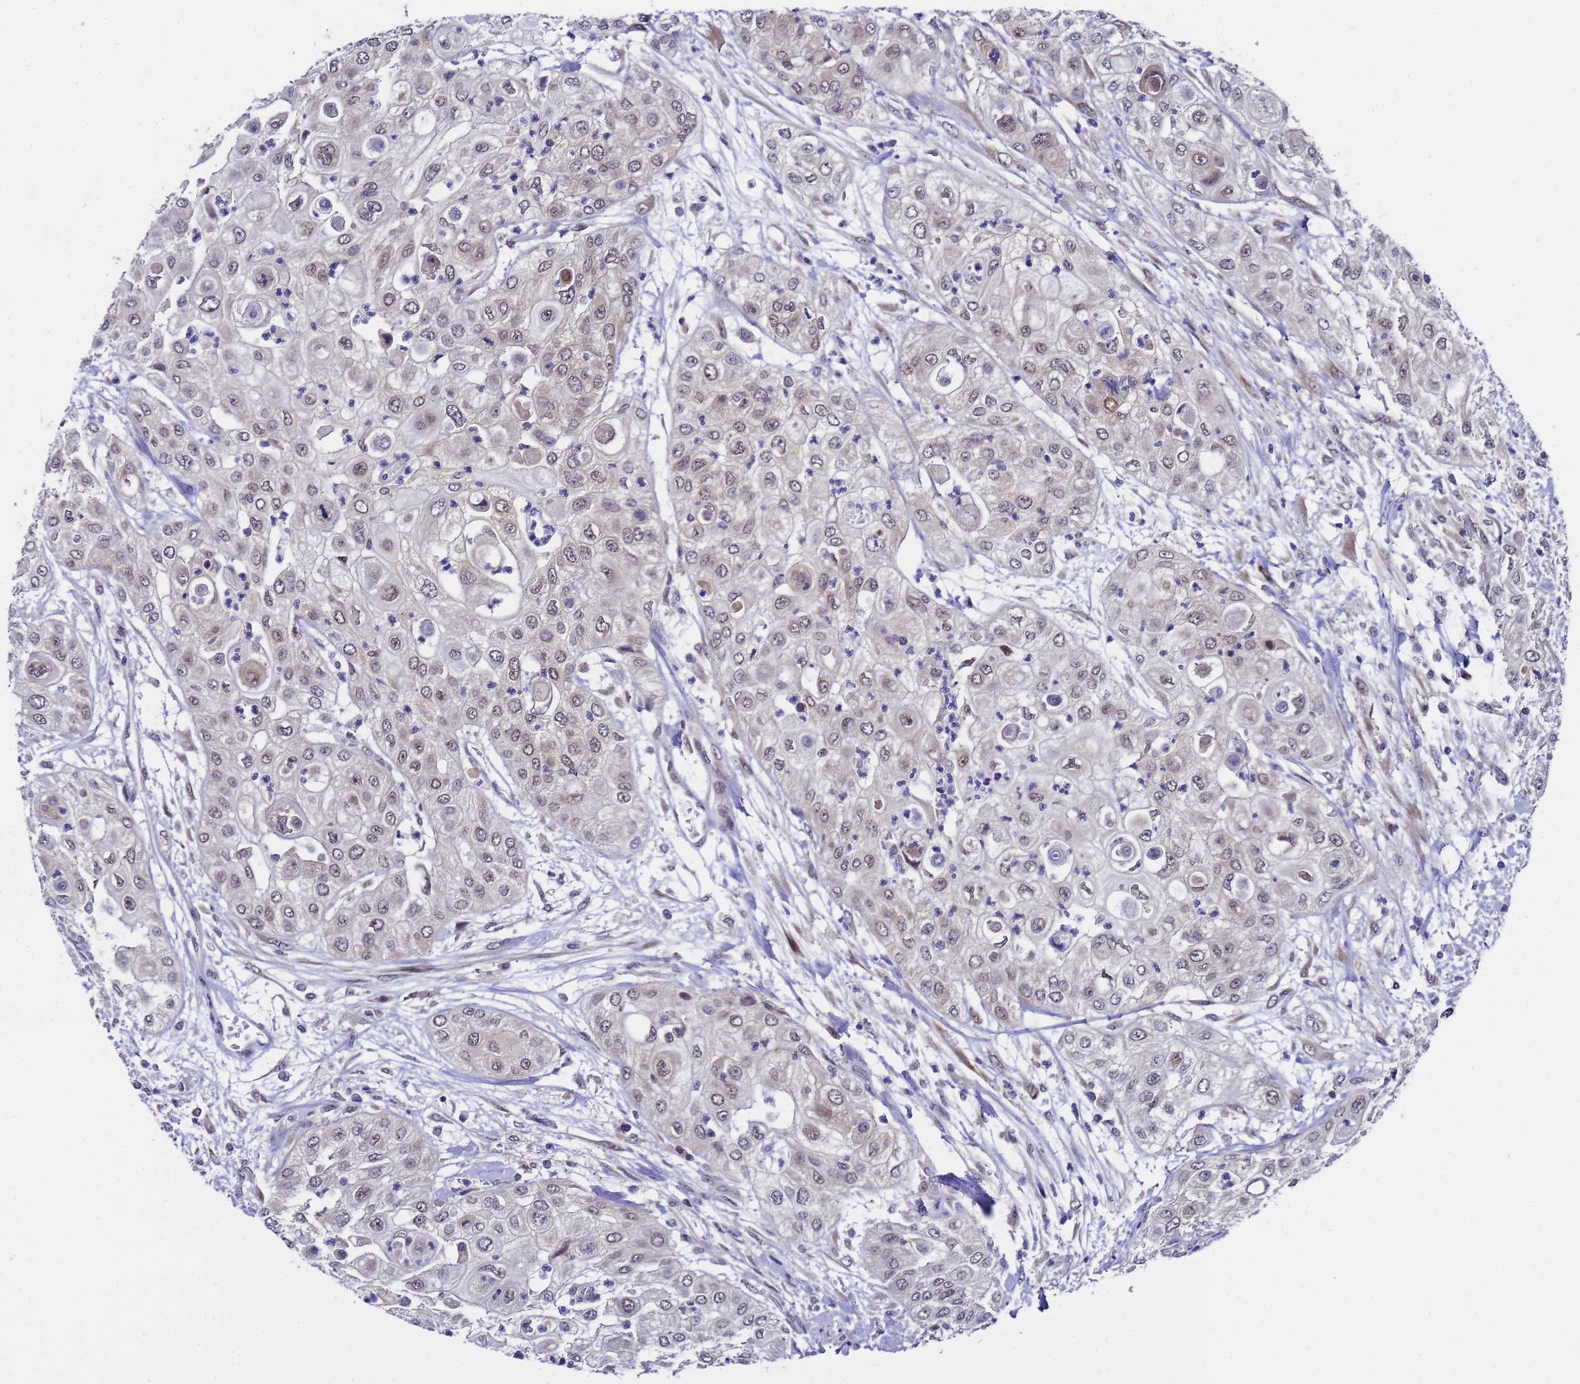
{"staining": {"intensity": "weak", "quantity": "25%-75%", "location": "nuclear"}, "tissue": "urothelial cancer", "cell_type": "Tumor cells", "image_type": "cancer", "snomed": [{"axis": "morphology", "description": "Urothelial carcinoma, High grade"}, {"axis": "topography", "description": "Urinary bladder"}], "caption": "Immunohistochemical staining of urothelial cancer demonstrates low levels of weak nuclear expression in approximately 25%-75% of tumor cells.", "gene": "ANAPC13", "patient": {"sex": "female", "age": 79}}